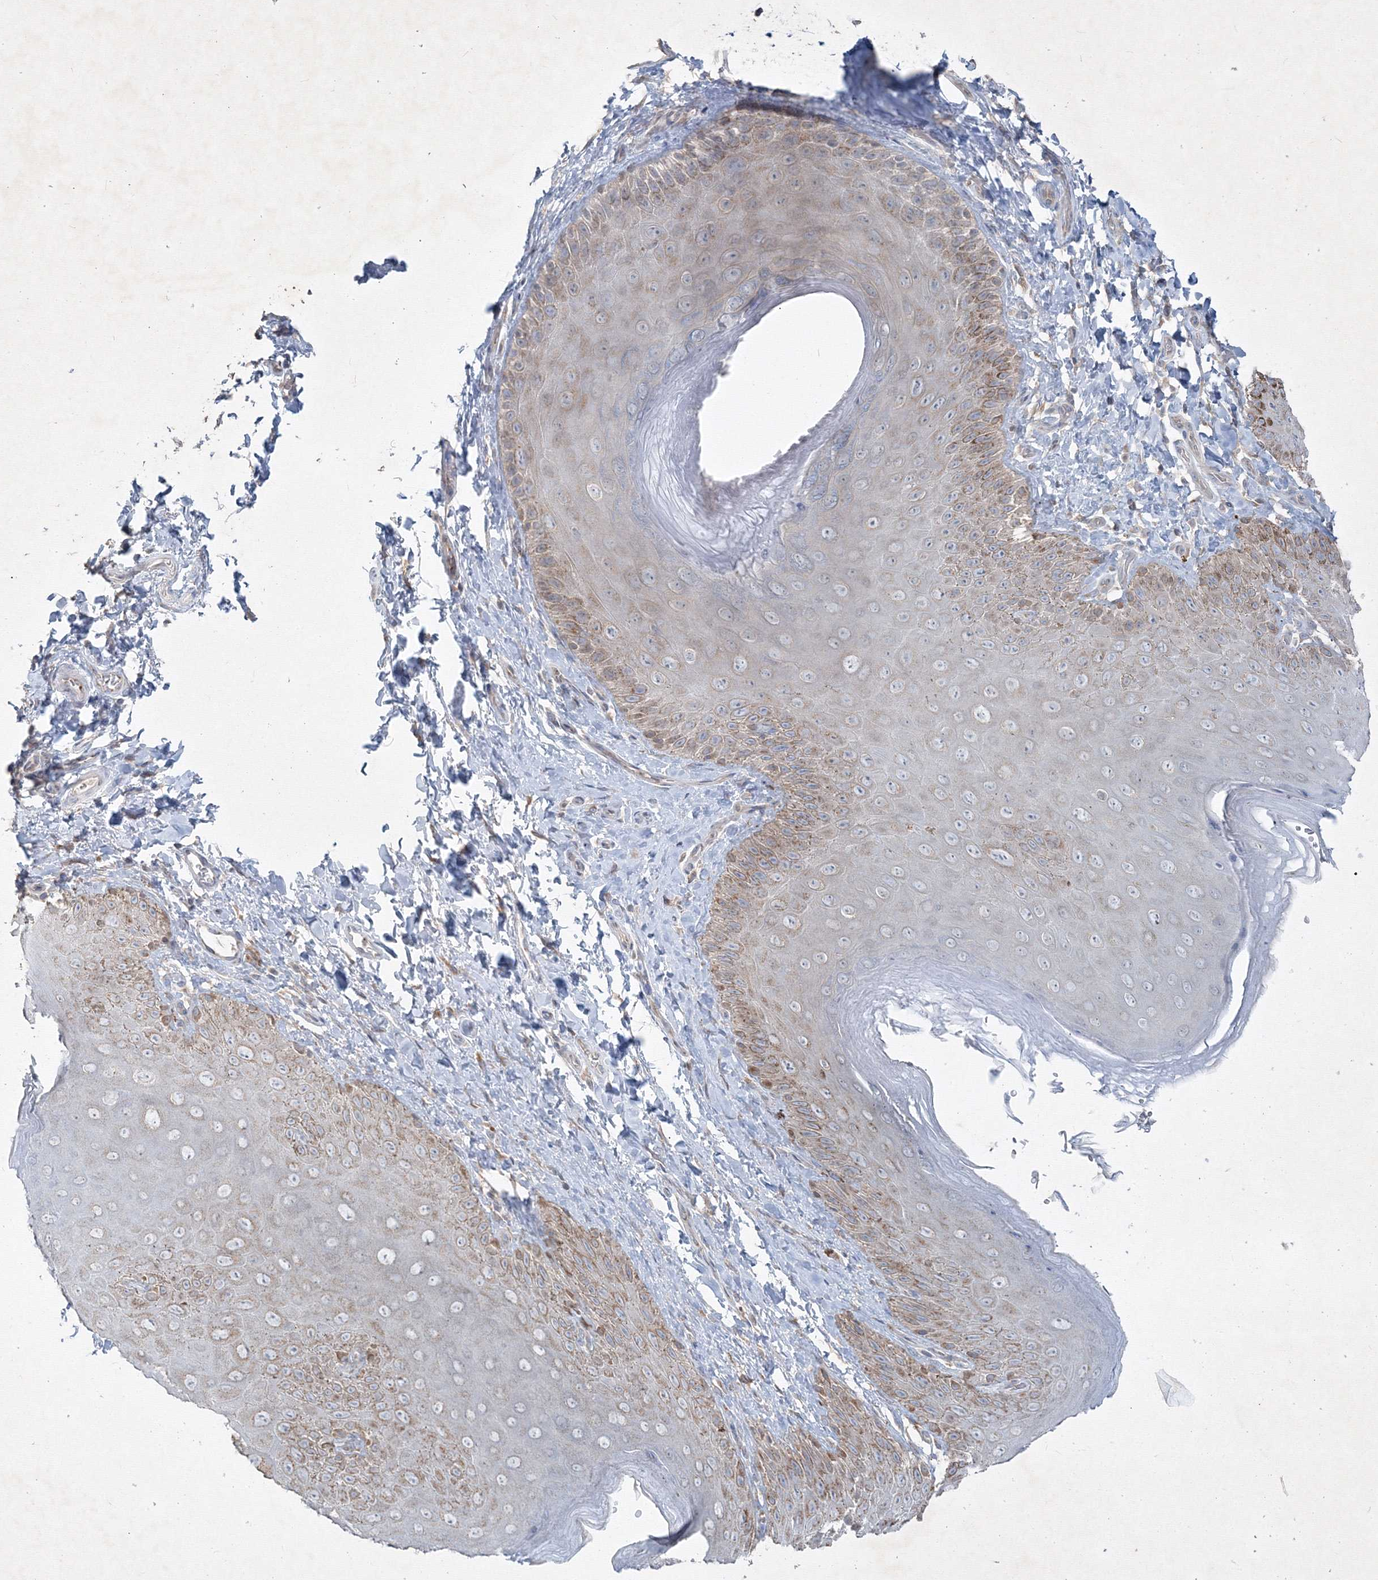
{"staining": {"intensity": "moderate", "quantity": "25%-75%", "location": "cytoplasmic/membranous"}, "tissue": "skin", "cell_type": "Epidermal cells", "image_type": "normal", "snomed": [{"axis": "morphology", "description": "Normal tissue, NOS"}, {"axis": "topography", "description": "Anal"}], "caption": "An IHC image of benign tissue is shown. Protein staining in brown shows moderate cytoplasmic/membranous positivity in skin within epidermal cells. (DAB = brown stain, brightfield microscopy at high magnification).", "gene": "IFNAR1", "patient": {"sex": "male", "age": 44}}